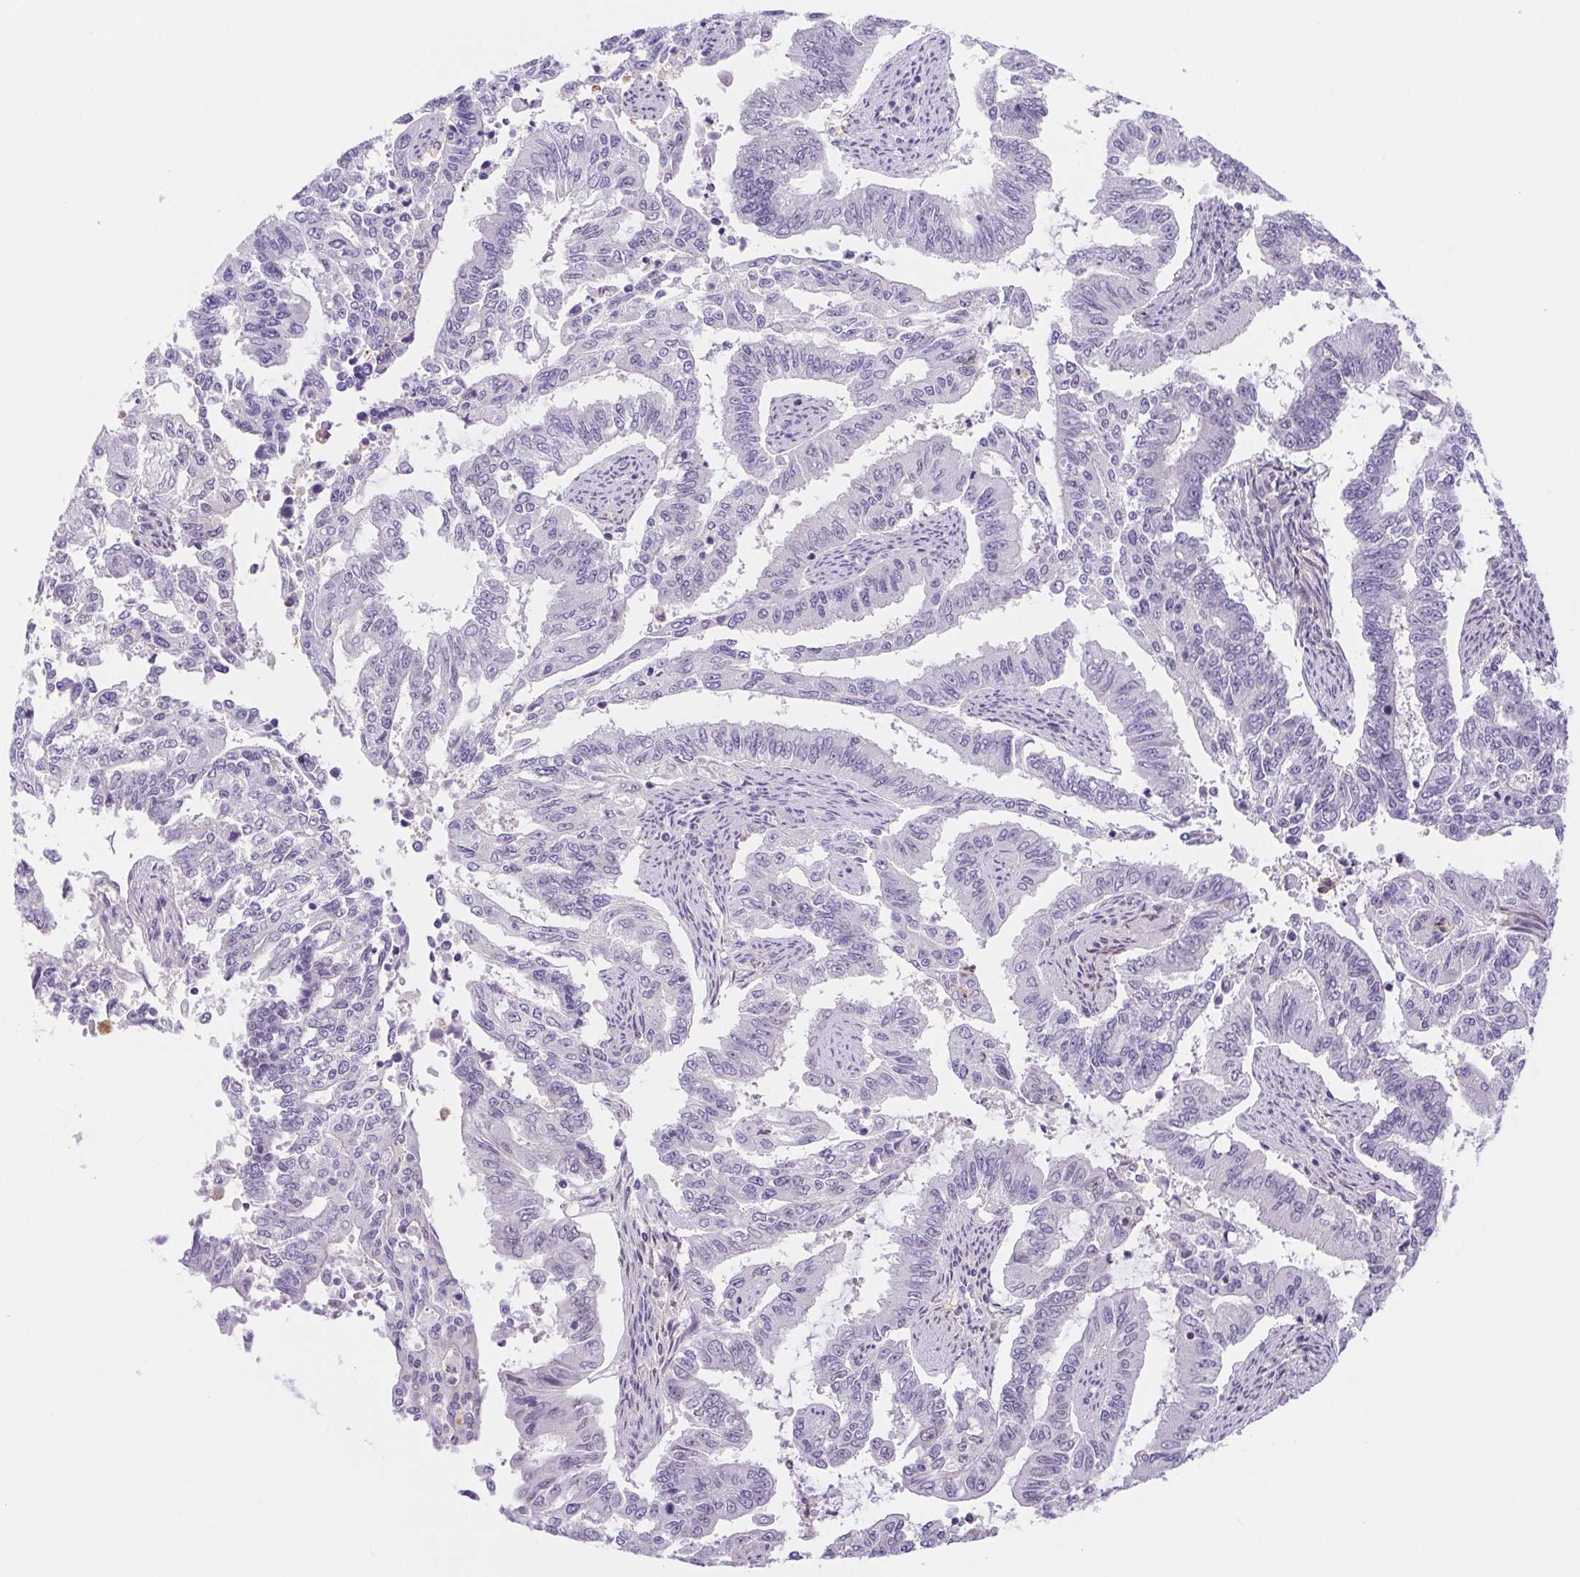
{"staining": {"intensity": "negative", "quantity": "none", "location": "none"}, "tissue": "endometrial cancer", "cell_type": "Tumor cells", "image_type": "cancer", "snomed": [{"axis": "morphology", "description": "Adenocarcinoma, NOS"}, {"axis": "topography", "description": "Uterus"}], "caption": "IHC micrograph of neoplastic tissue: human adenocarcinoma (endometrial) stained with DAB shows no significant protein expression in tumor cells.", "gene": "DYNC2LI1", "patient": {"sex": "female", "age": 59}}